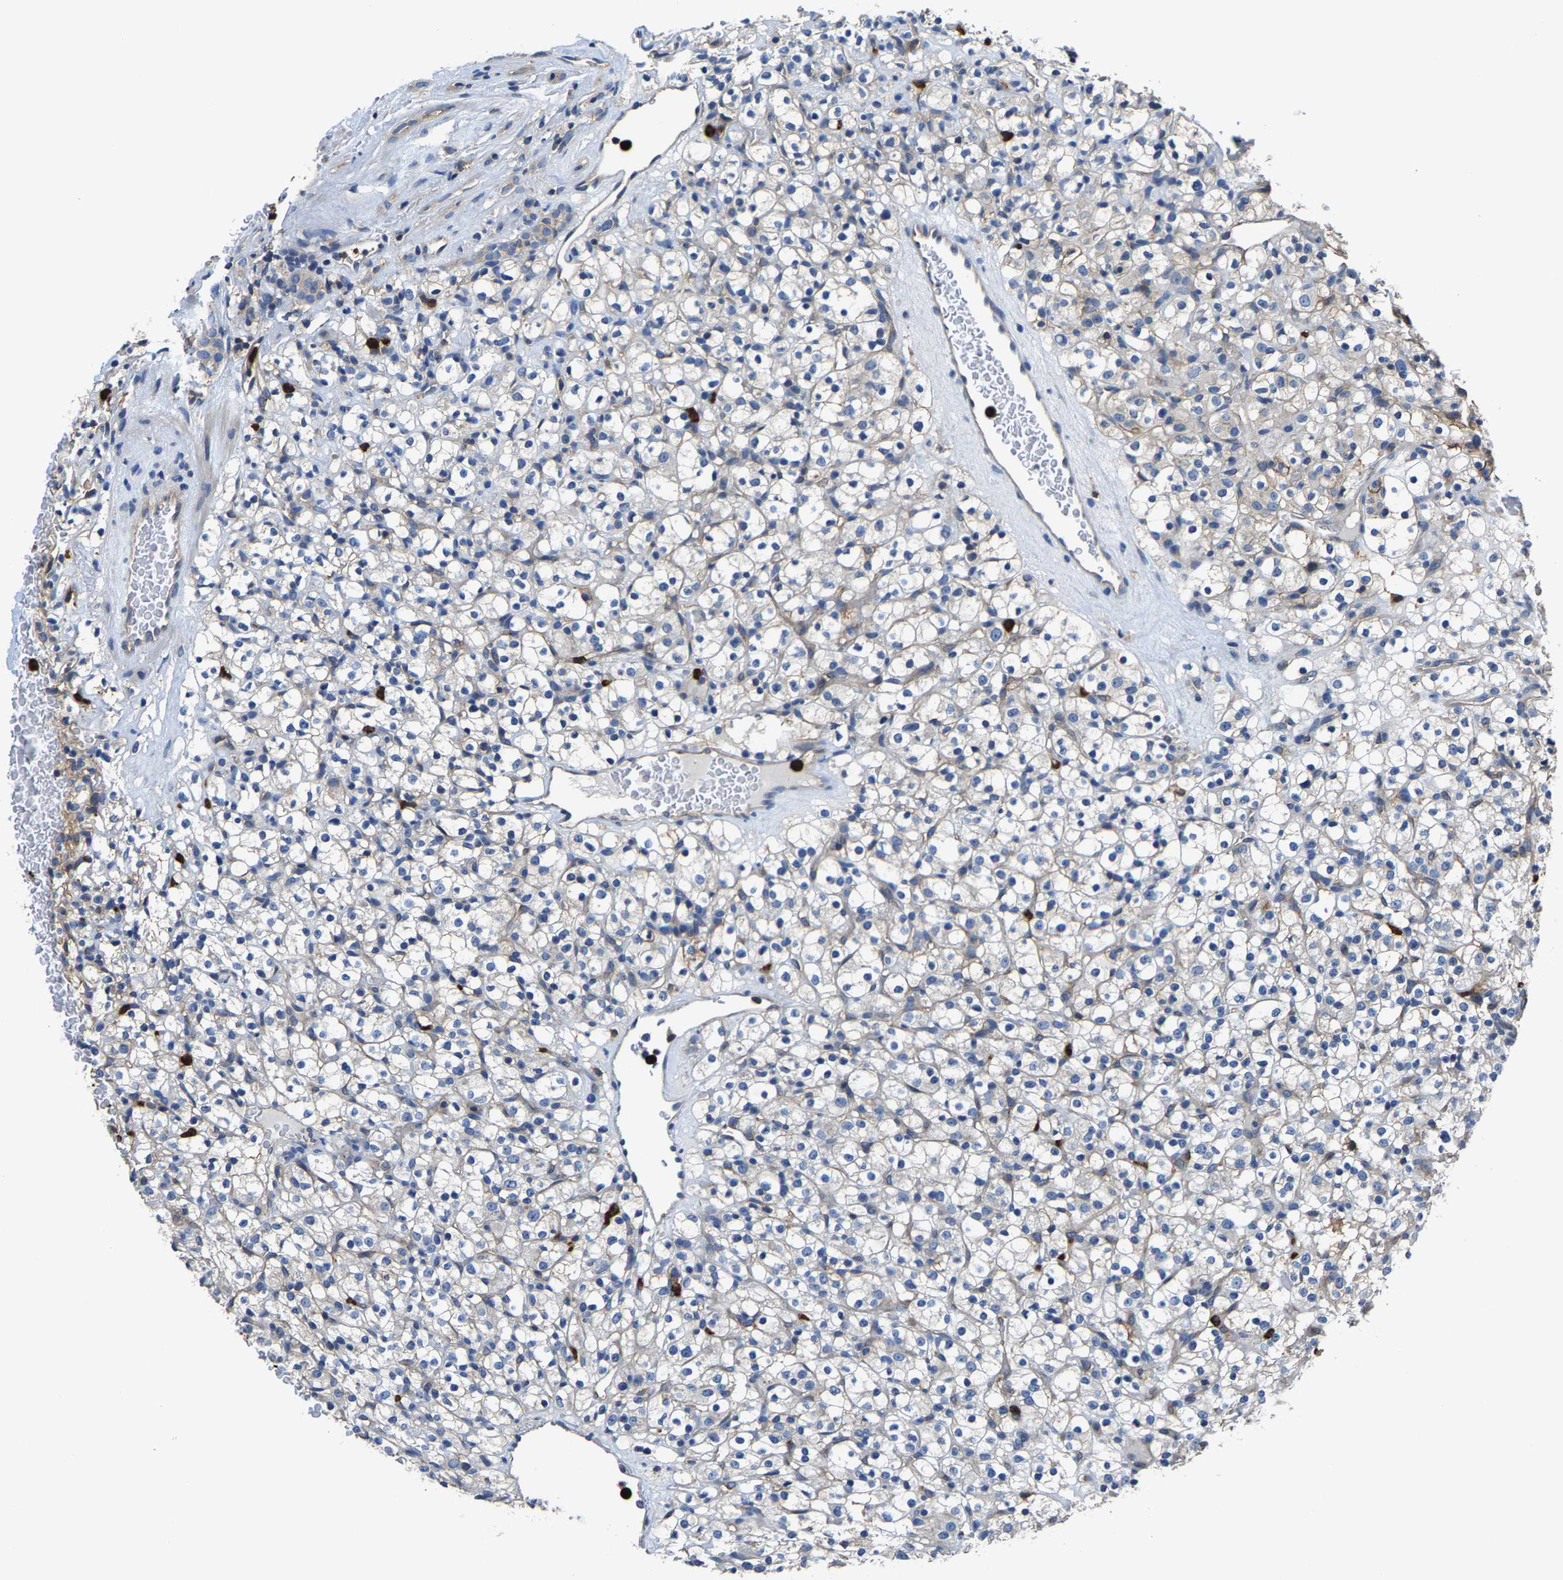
{"staining": {"intensity": "negative", "quantity": "none", "location": "none"}, "tissue": "renal cancer", "cell_type": "Tumor cells", "image_type": "cancer", "snomed": [{"axis": "morphology", "description": "Normal tissue, NOS"}, {"axis": "morphology", "description": "Adenocarcinoma, NOS"}, {"axis": "topography", "description": "Kidney"}], "caption": "An image of renal cancer (adenocarcinoma) stained for a protein displays no brown staining in tumor cells.", "gene": "TRAF6", "patient": {"sex": "female", "age": 72}}